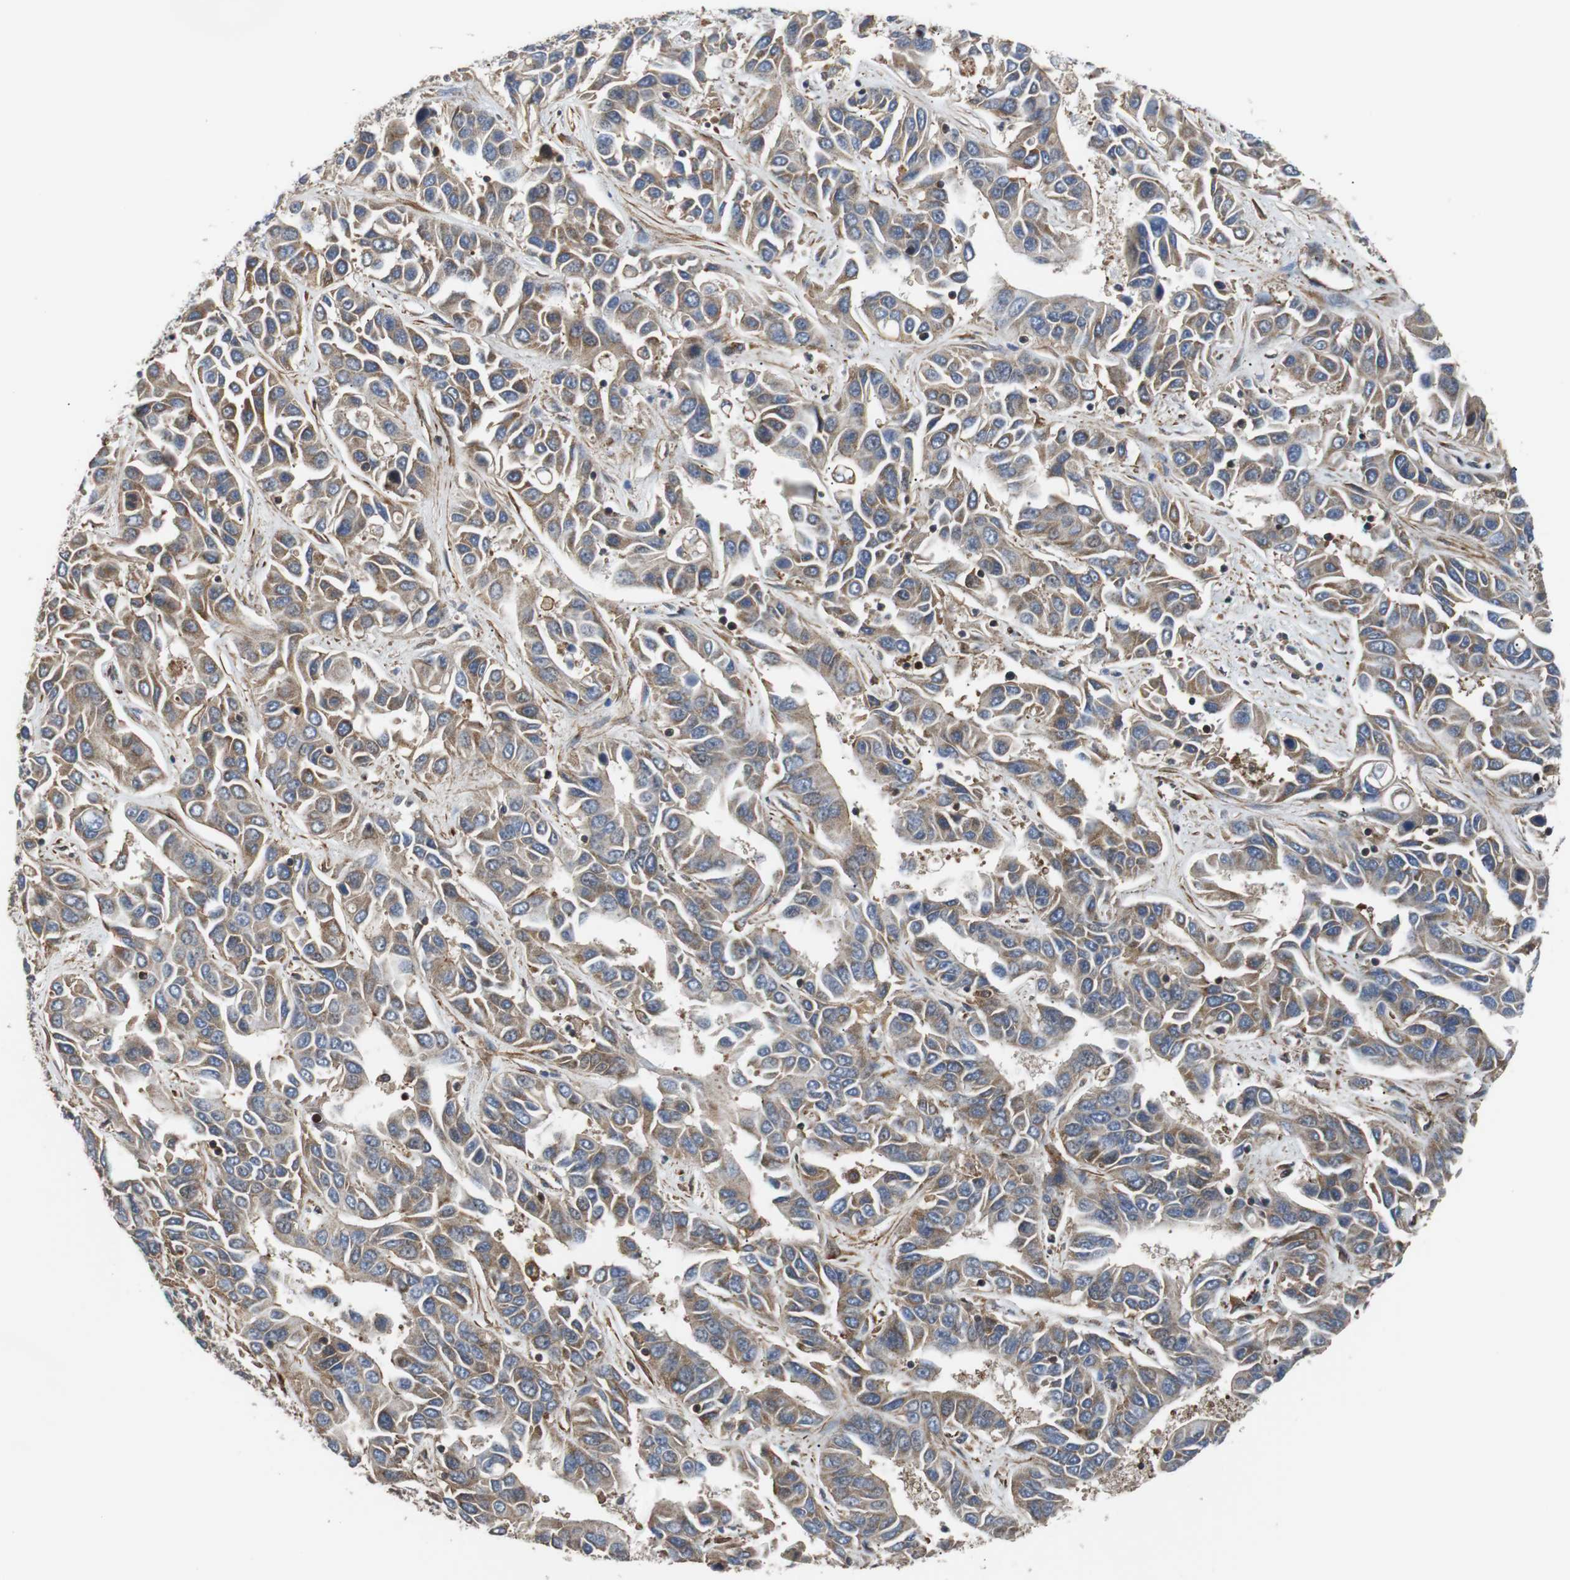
{"staining": {"intensity": "weak", "quantity": ">75%", "location": "cytoplasmic/membranous"}, "tissue": "liver cancer", "cell_type": "Tumor cells", "image_type": "cancer", "snomed": [{"axis": "morphology", "description": "Cholangiocarcinoma"}, {"axis": "topography", "description": "Liver"}], "caption": "An immunohistochemistry micrograph of neoplastic tissue is shown. Protein staining in brown labels weak cytoplasmic/membranous positivity in liver cholangiocarcinoma within tumor cells. Nuclei are stained in blue.", "gene": "PLCG2", "patient": {"sex": "female", "age": 52}}